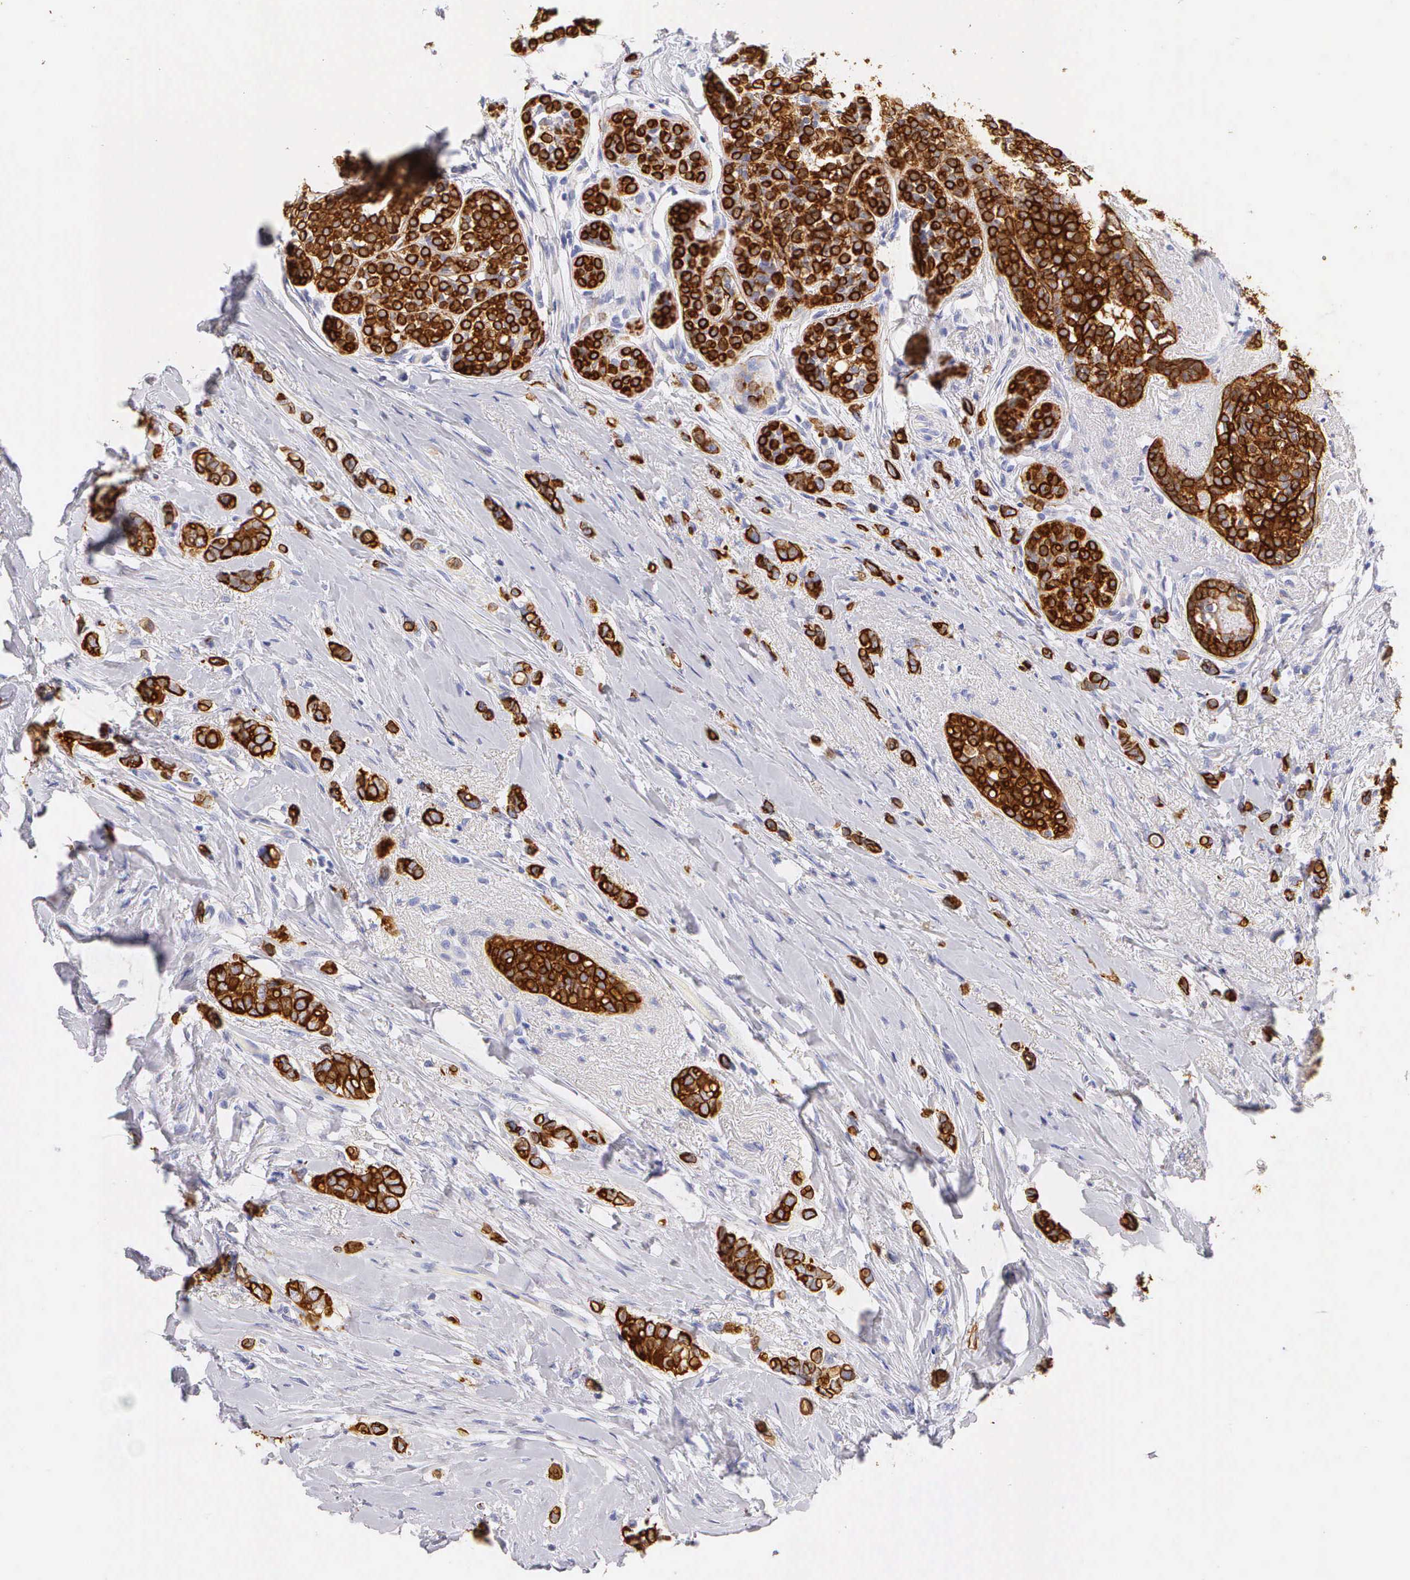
{"staining": {"intensity": "strong", "quantity": ">75%", "location": "cytoplasmic/membranous"}, "tissue": "breast cancer", "cell_type": "Tumor cells", "image_type": "cancer", "snomed": [{"axis": "morphology", "description": "Duct carcinoma"}, {"axis": "topography", "description": "Breast"}], "caption": "A high-resolution histopathology image shows immunohistochemistry (IHC) staining of breast cancer, which demonstrates strong cytoplasmic/membranous expression in about >75% of tumor cells.", "gene": "KRT17", "patient": {"sex": "female", "age": 72}}